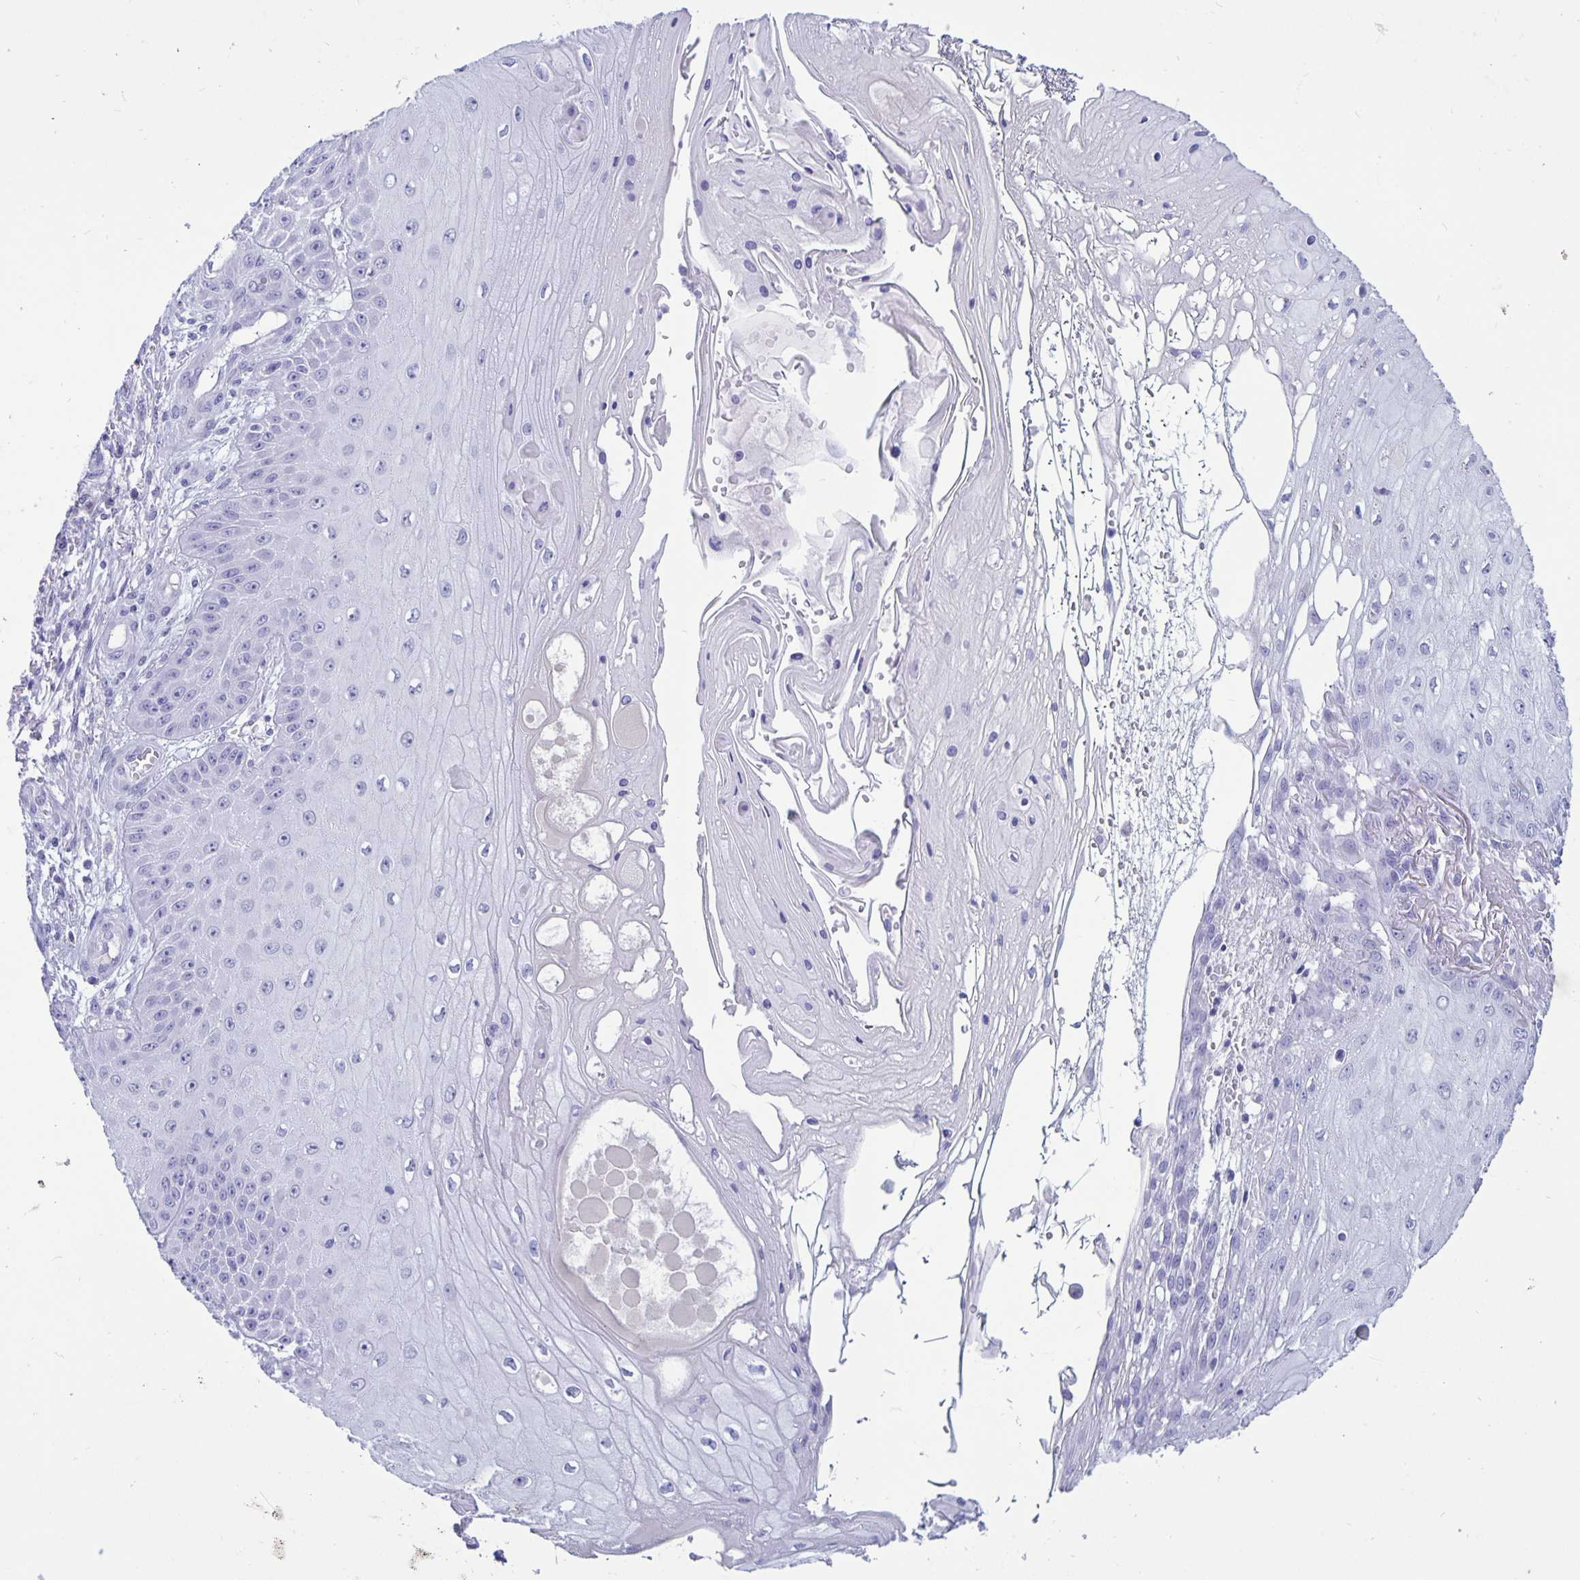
{"staining": {"intensity": "negative", "quantity": "none", "location": "none"}, "tissue": "skin cancer", "cell_type": "Tumor cells", "image_type": "cancer", "snomed": [{"axis": "morphology", "description": "Squamous cell carcinoma, NOS"}, {"axis": "topography", "description": "Skin"}], "caption": "Tumor cells show no significant staining in squamous cell carcinoma (skin).", "gene": "BPIFA3", "patient": {"sex": "male", "age": 70}}